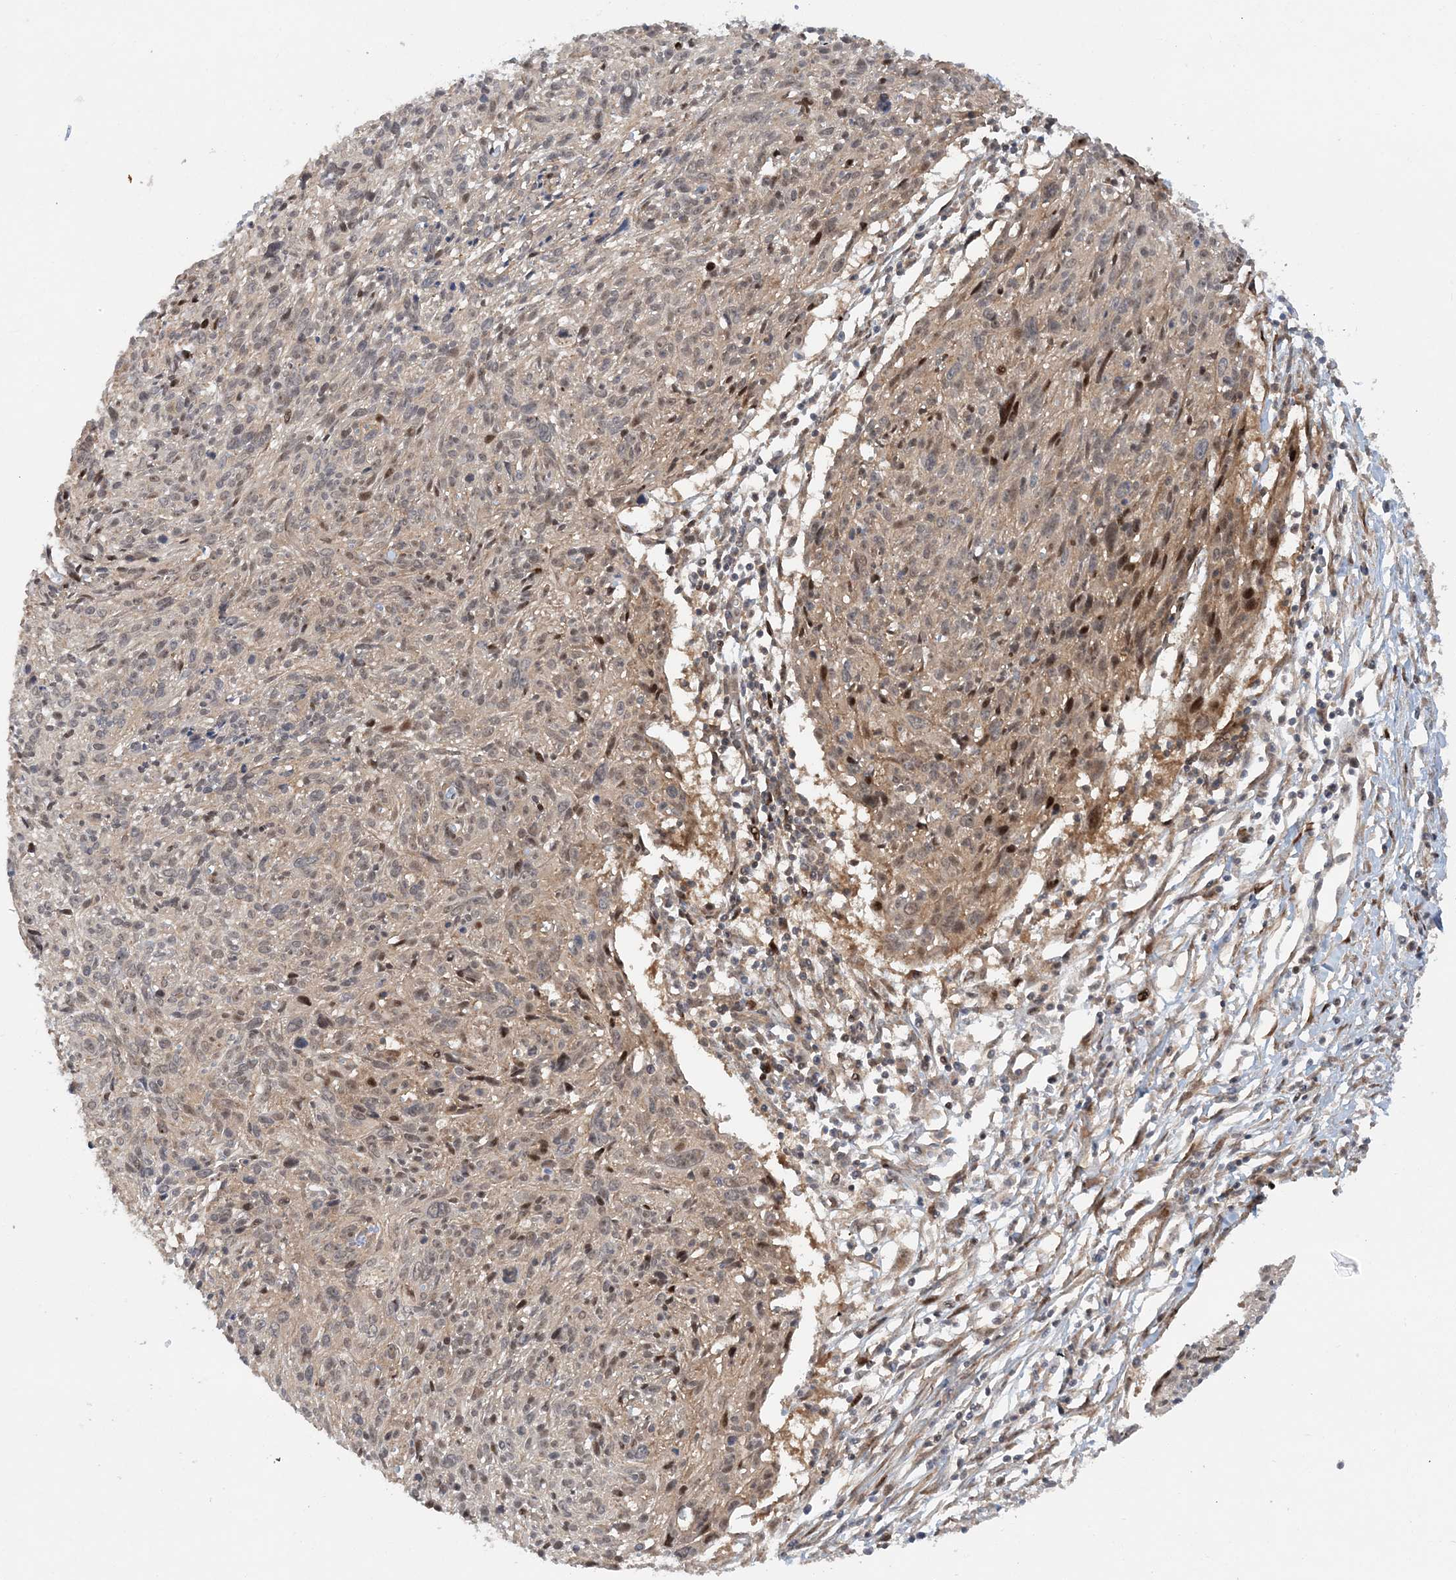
{"staining": {"intensity": "moderate", "quantity": "<25%", "location": "cytoplasmic/membranous,nuclear"}, "tissue": "cervical cancer", "cell_type": "Tumor cells", "image_type": "cancer", "snomed": [{"axis": "morphology", "description": "Squamous cell carcinoma, NOS"}, {"axis": "topography", "description": "Cervix"}], "caption": "Human cervical cancer (squamous cell carcinoma) stained with a brown dye shows moderate cytoplasmic/membranous and nuclear positive staining in about <25% of tumor cells.", "gene": "GEMIN5", "patient": {"sex": "female", "age": 51}}